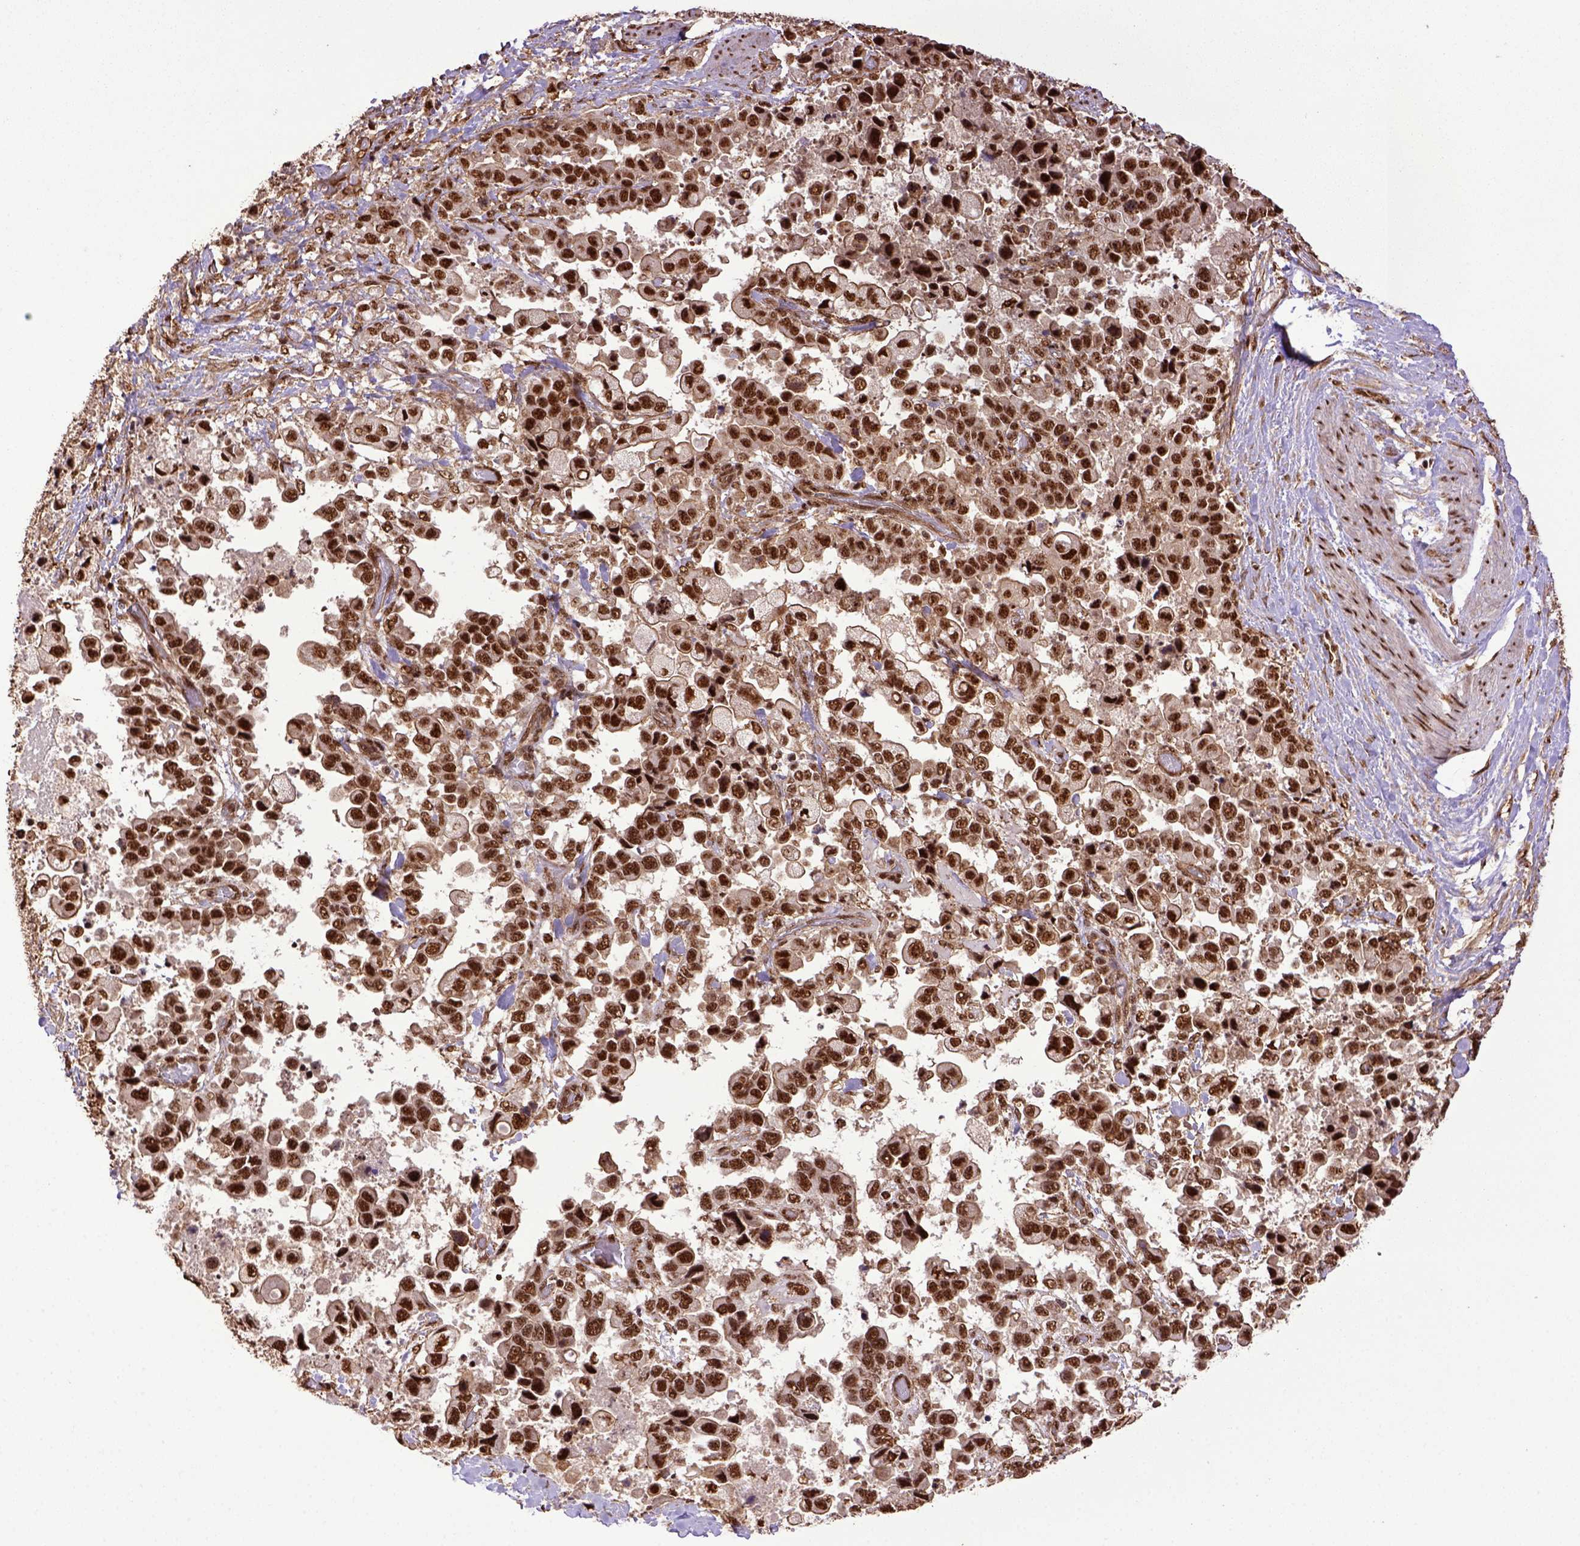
{"staining": {"intensity": "strong", "quantity": ">75%", "location": "nuclear"}, "tissue": "stomach cancer", "cell_type": "Tumor cells", "image_type": "cancer", "snomed": [{"axis": "morphology", "description": "Adenocarcinoma, NOS"}, {"axis": "topography", "description": "Stomach"}], "caption": "Stomach adenocarcinoma stained for a protein displays strong nuclear positivity in tumor cells.", "gene": "PPIG", "patient": {"sex": "male", "age": 59}}